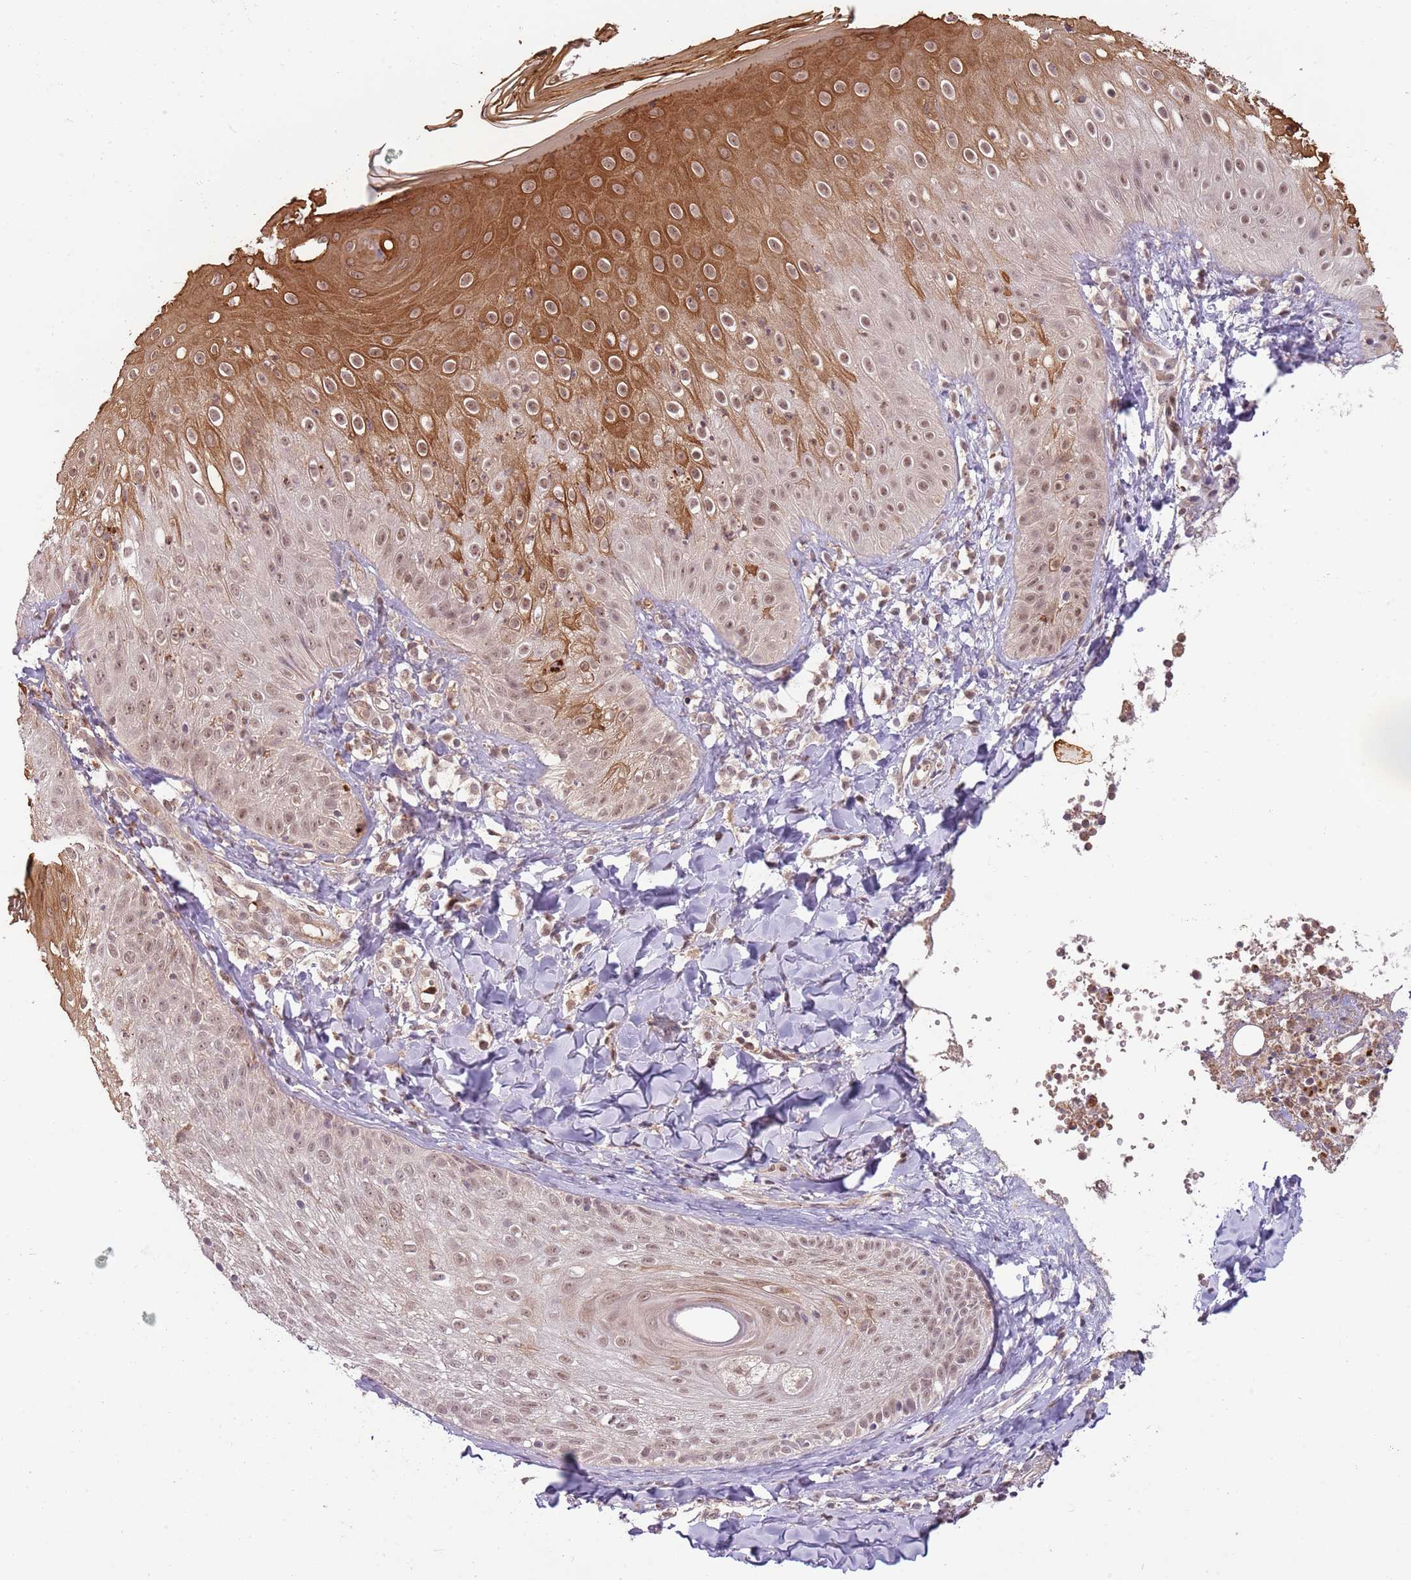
{"staining": {"intensity": "strong", "quantity": "<25%", "location": "cytoplasmic/membranous,nuclear"}, "tissue": "skin", "cell_type": "Epidermal cells", "image_type": "normal", "snomed": [{"axis": "morphology", "description": "Normal tissue, NOS"}, {"axis": "morphology", "description": "Inflammation, NOS"}, {"axis": "topography", "description": "Soft tissue"}, {"axis": "topography", "description": "Anal"}], "caption": "The histopathology image reveals staining of benign skin, revealing strong cytoplasmic/membranous,nuclear protein staining (brown color) within epidermal cells.", "gene": "NBPF4", "patient": {"sex": "female", "age": 15}}